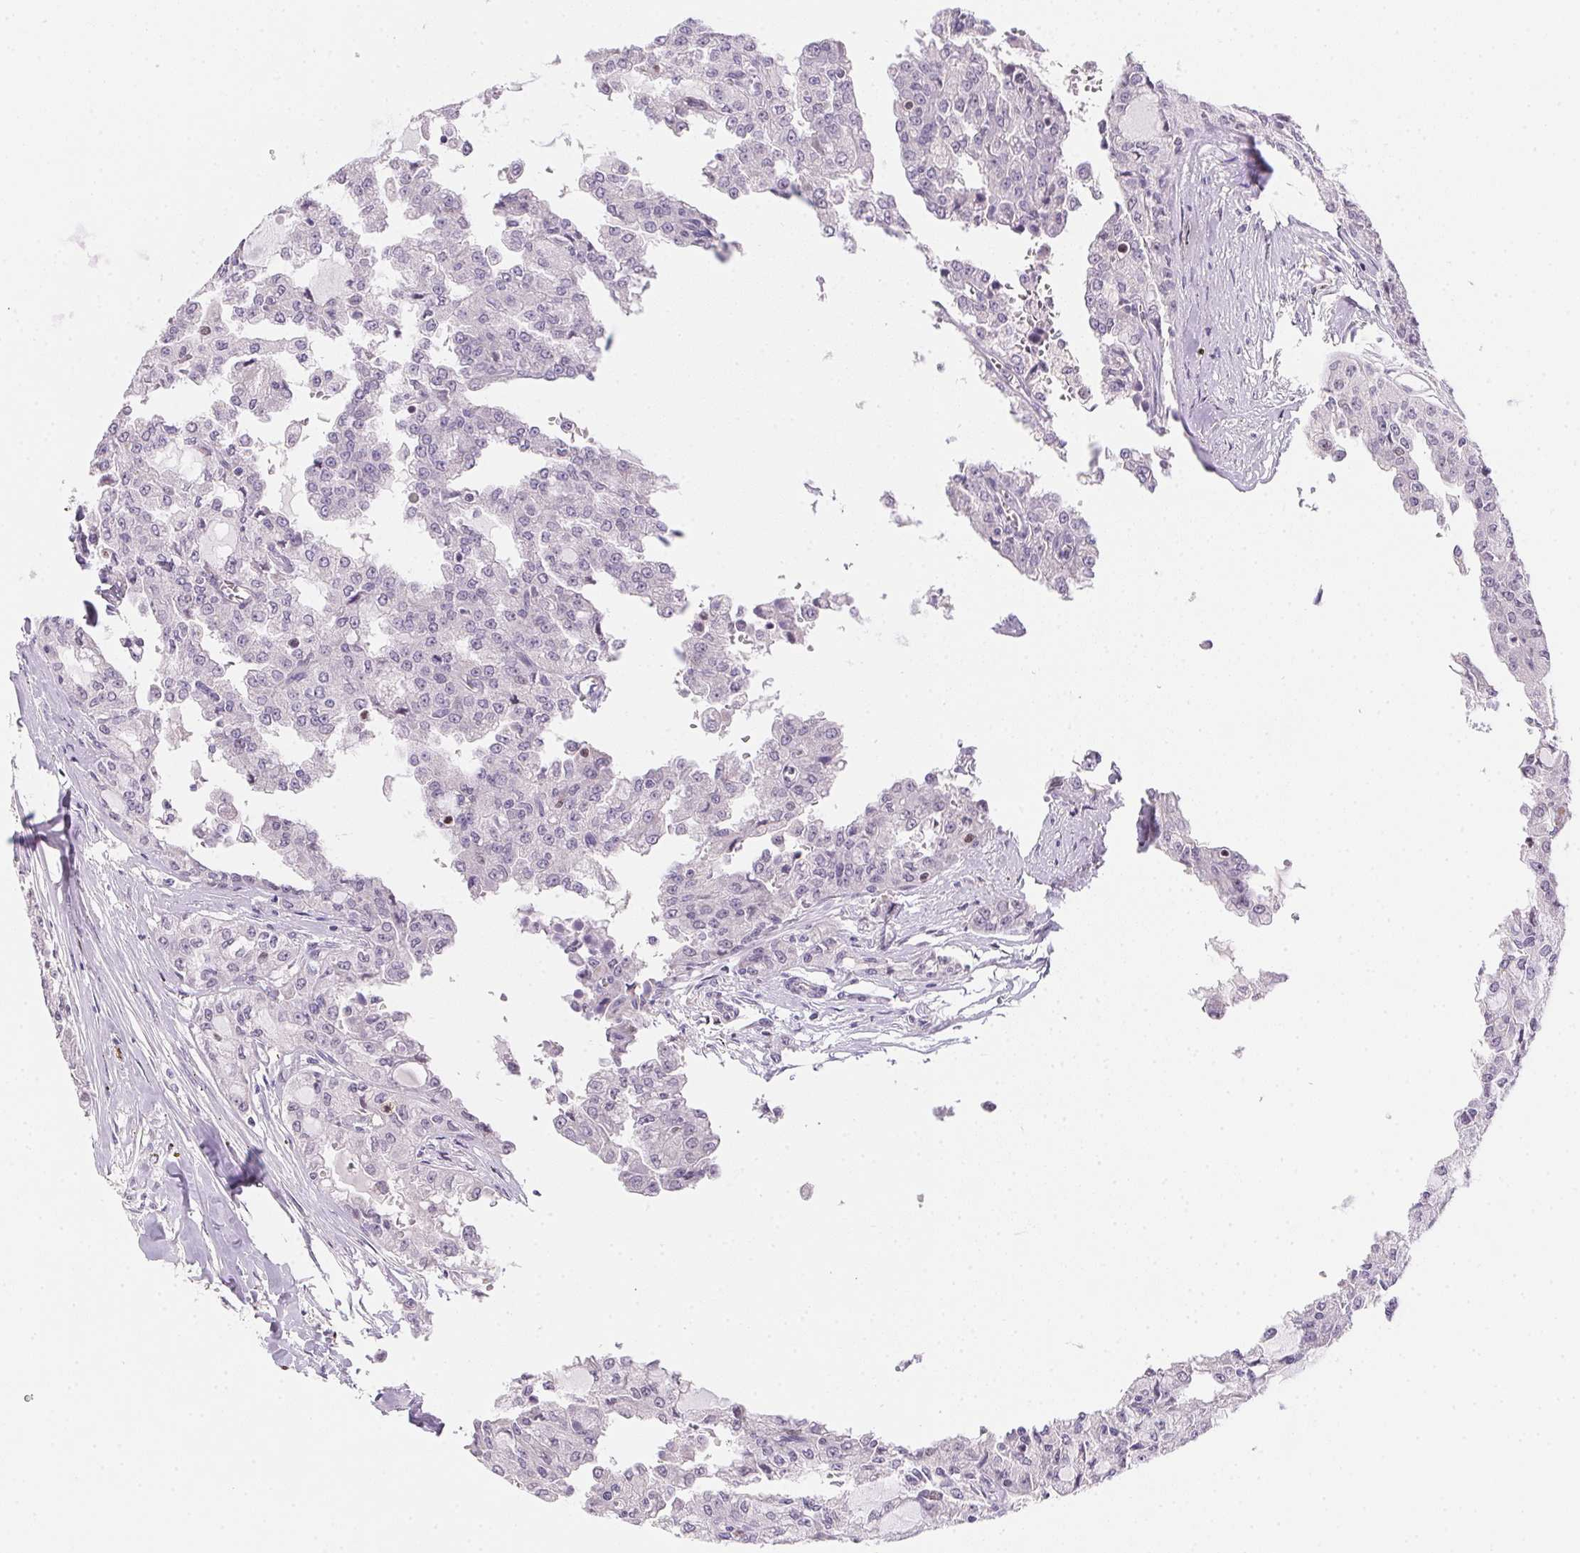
{"staining": {"intensity": "negative", "quantity": "none", "location": "none"}, "tissue": "head and neck cancer", "cell_type": "Tumor cells", "image_type": "cancer", "snomed": [{"axis": "morphology", "description": "Adenocarcinoma, NOS"}, {"axis": "topography", "description": "Head-Neck"}], "caption": "This histopathology image is of adenocarcinoma (head and neck) stained with immunohistochemistry (IHC) to label a protein in brown with the nuclei are counter-stained blue. There is no positivity in tumor cells. Nuclei are stained in blue.", "gene": "HELLS", "patient": {"sex": "male", "age": 64}}